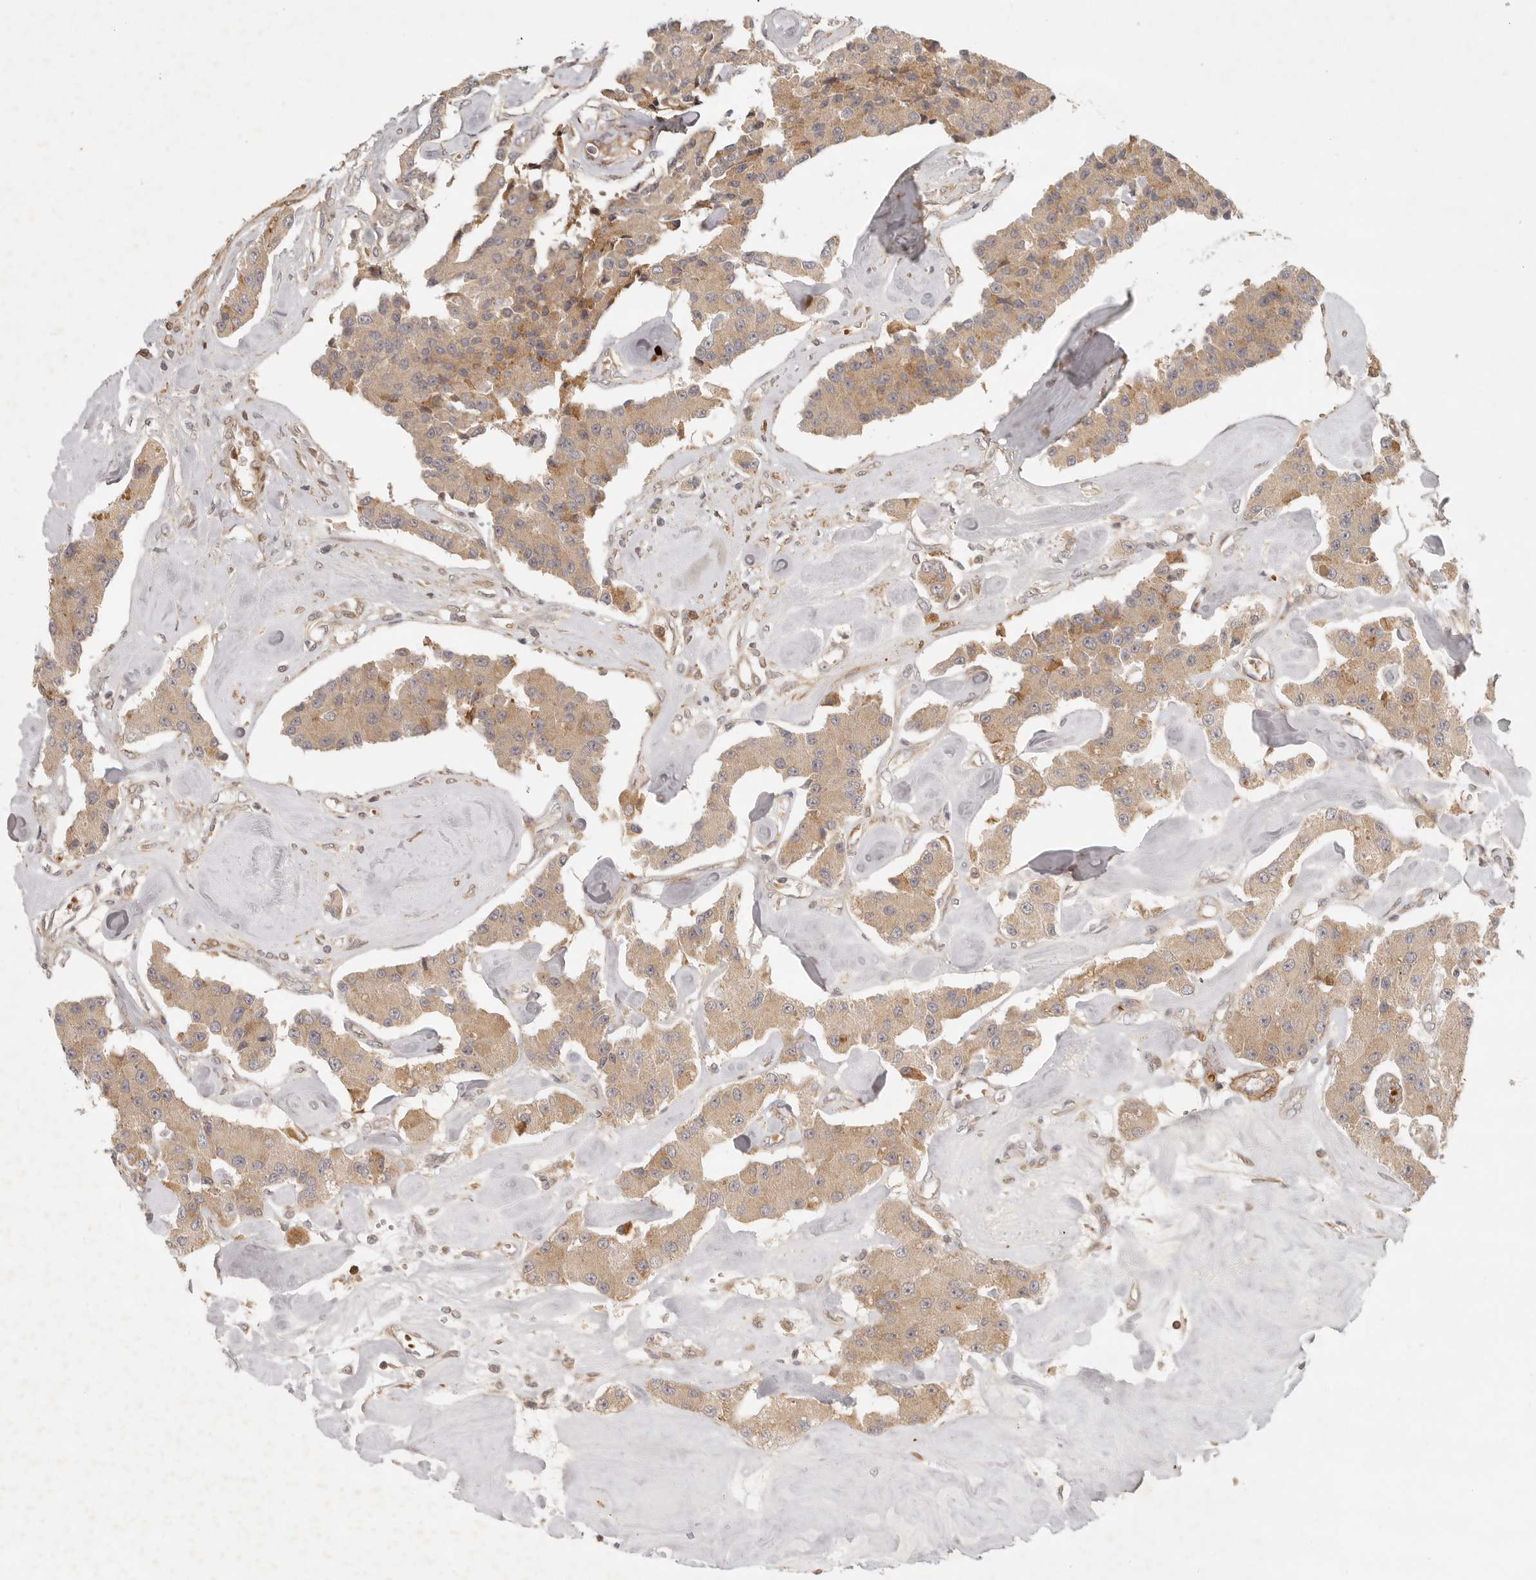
{"staining": {"intensity": "moderate", "quantity": ">75%", "location": "cytoplasmic/membranous"}, "tissue": "carcinoid", "cell_type": "Tumor cells", "image_type": "cancer", "snomed": [{"axis": "morphology", "description": "Carcinoid, malignant, NOS"}, {"axis": "topography", "description": "Pancreas"}], "caption": "The micrograph shows immunohistochemical staining of malignant carcinoid. There is moderate cytoplasmic/membranous staining is present in about >75% of tumor cells.", "gene": "AHDC1", "patient": {"sex": "male", "age": 41}}